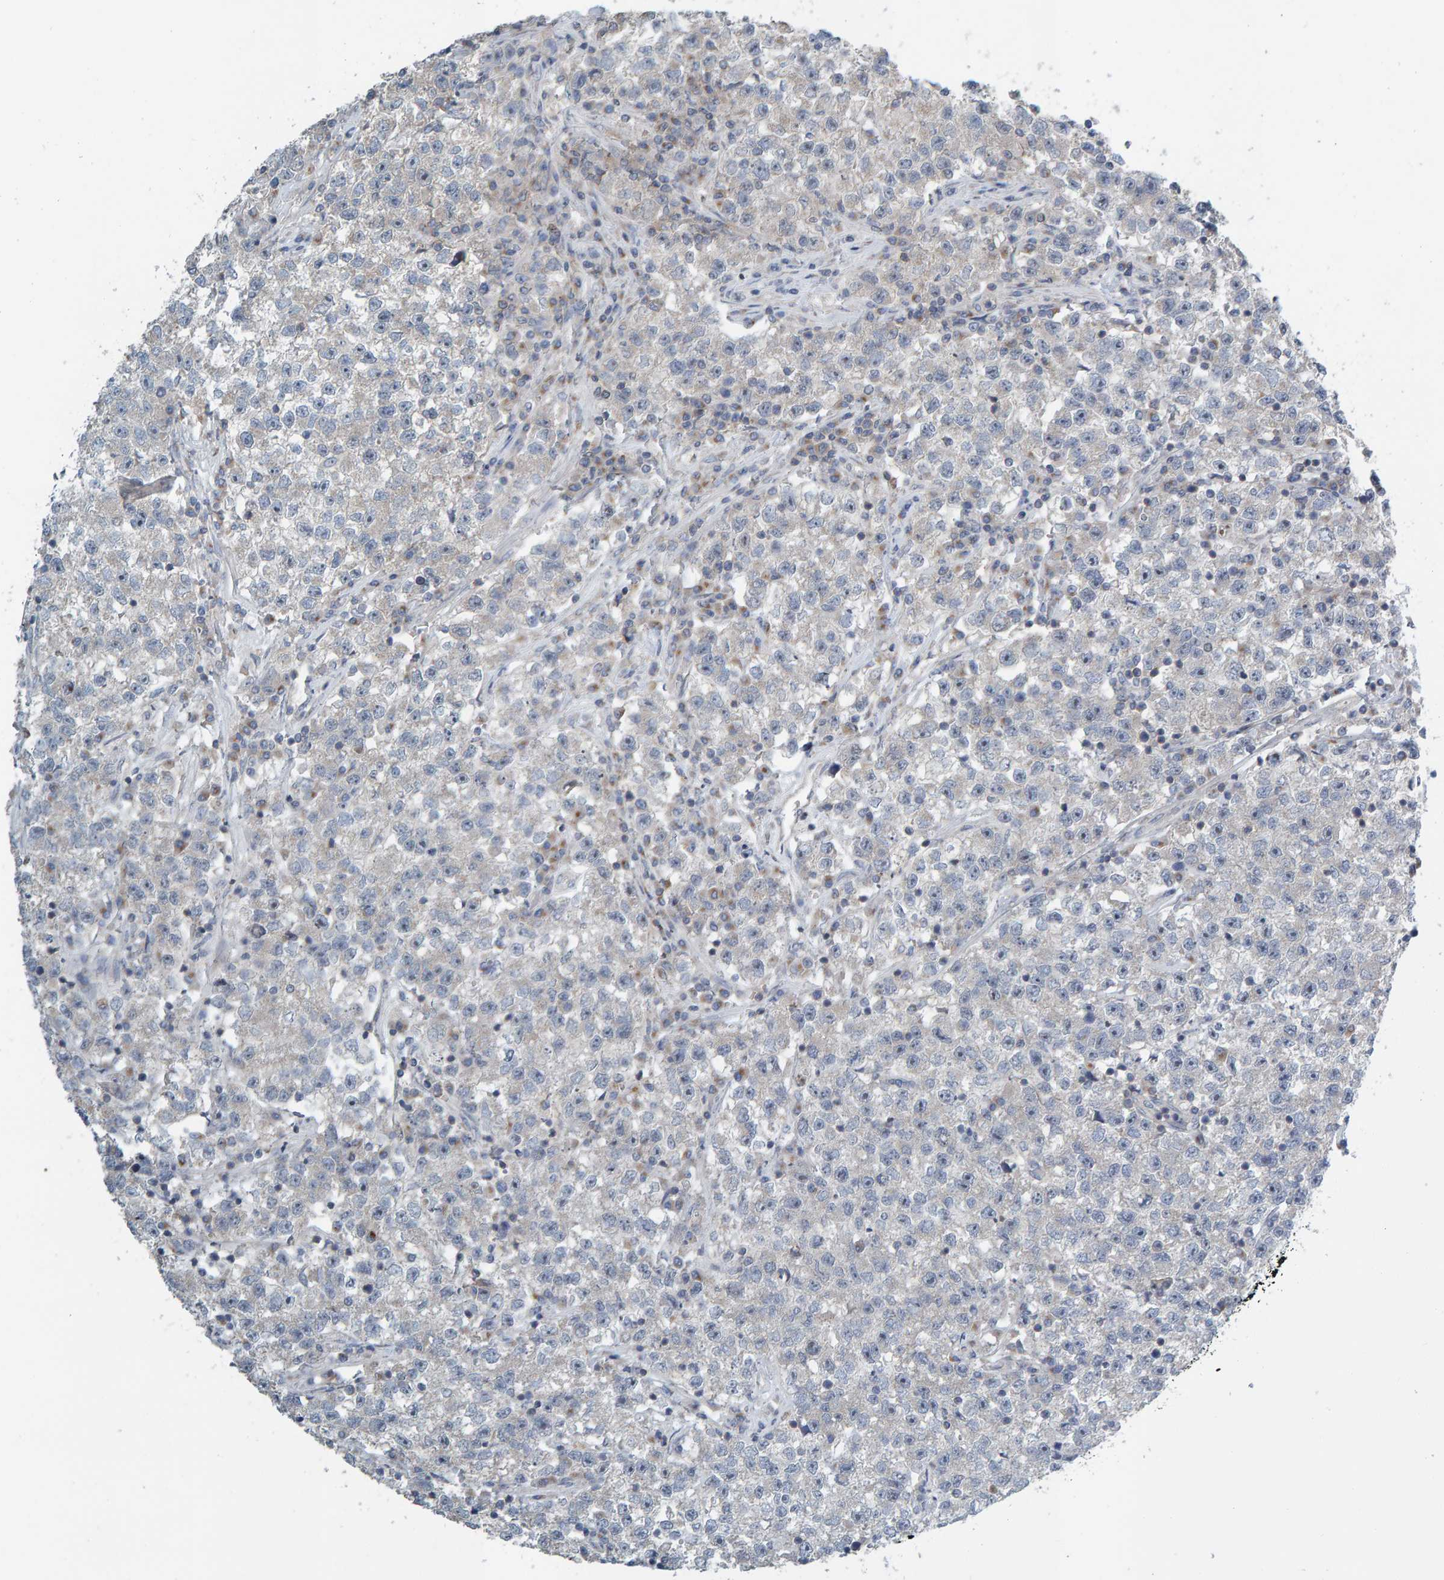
{"staining": {"intensity": "negative", "quantity": "none", "location": "none"}, "tissue": "testis cancer", "cell_type": "Tumor cells", "image_type": "cancer", "snomed": [{"axis": "morphology", "description": "Seminoma, NOS"}, {"axis": "topography", "description": "Testis"}], "caption": "Protein analysis of testis seminoma reveals no significant expression in tumor cells.", "gene": "CCM2", "patient": {"sex": "male", "age": 22}}